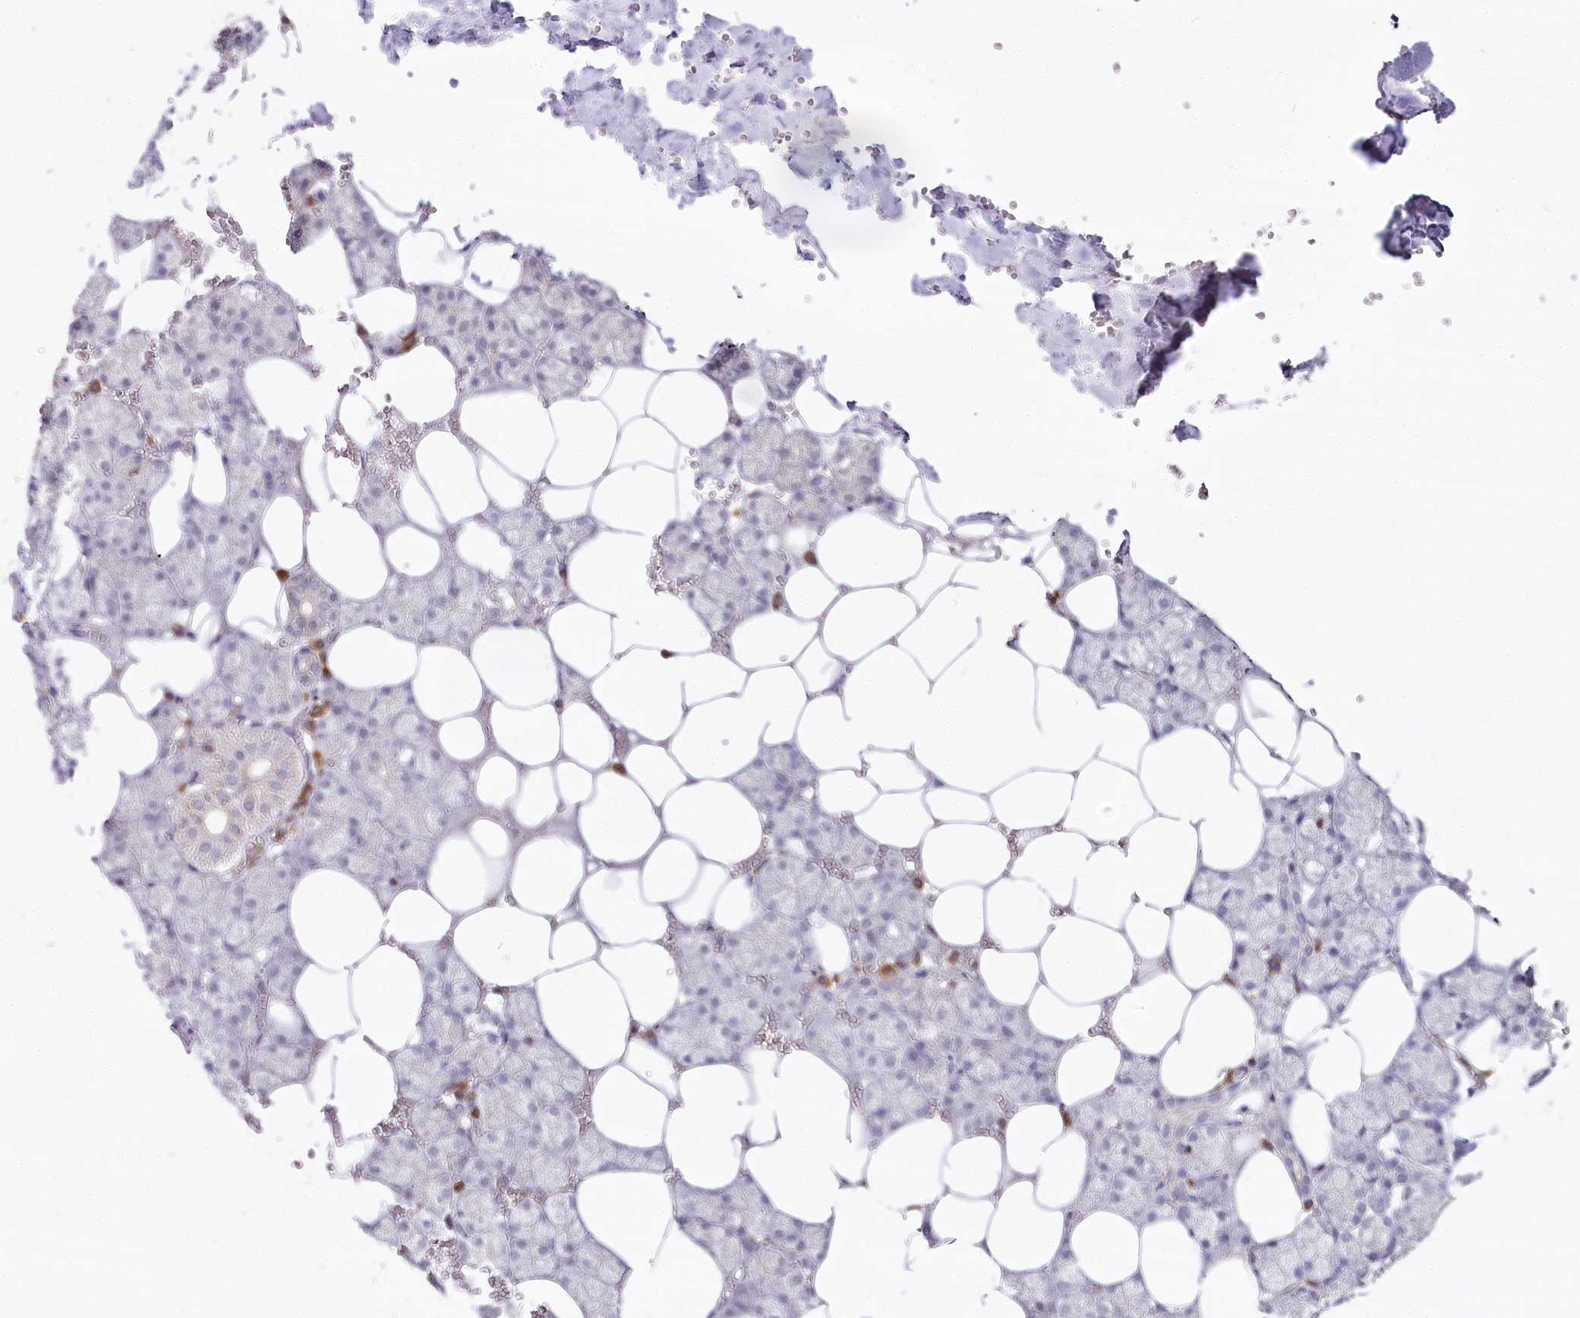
{"staining": {"intensity": "negative", "quantity": "none", "location": "none"}, "tissue": "salivary gland", "cell_type": "Glandular cells", "image_type": "normal", "snomed": [{"axis": "morphology", "description": "Normal tissue, NOS"}, {"axis": "topography", "description": "Salivary gland"}], "caption": "Photomicrograph shows no protein positivity in glandular cells of benign salivary gland. (Brightfield microscopy of DAB immunohistochemistry at high magnification).", "gene": "DOCK2", "patient": {"sex": "male", "age": 62}}